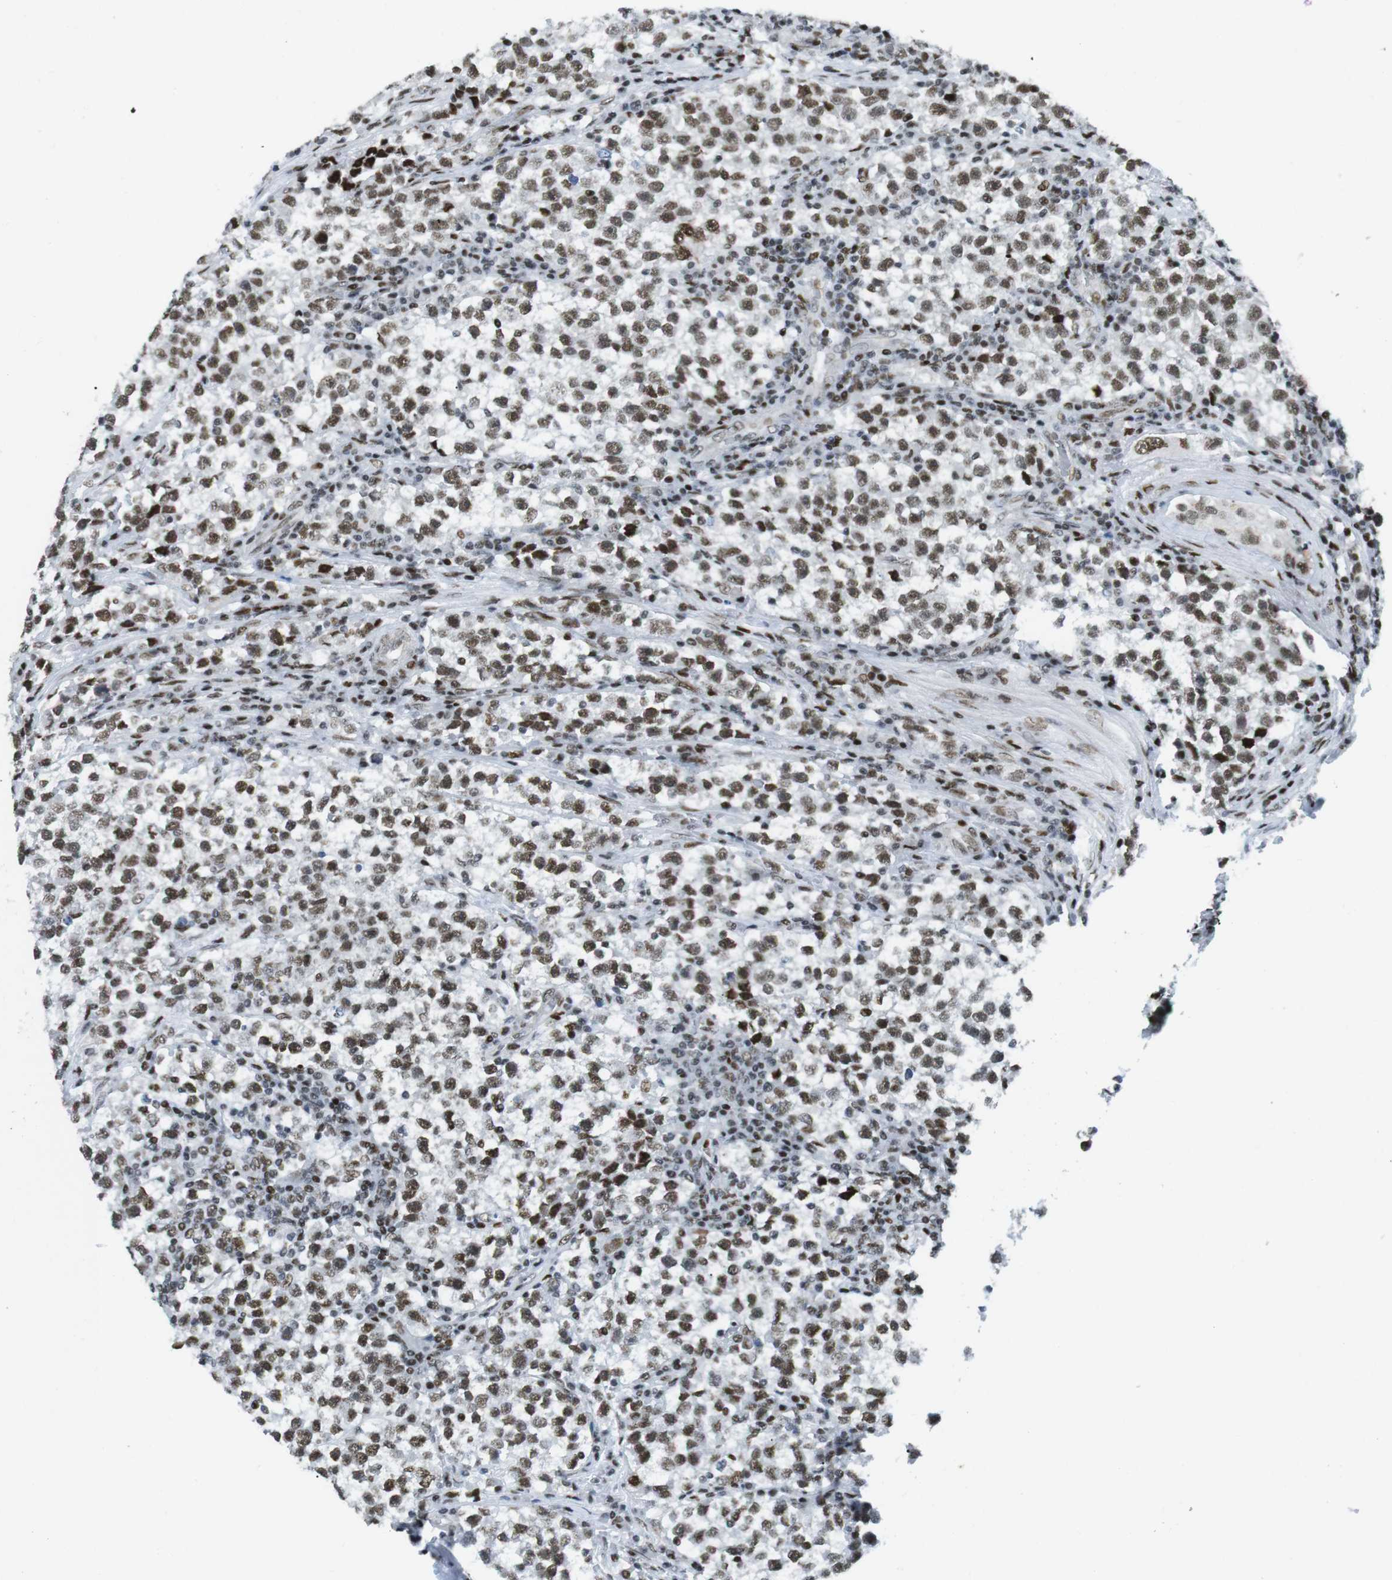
{"staining": {"intensity": "moderate", "quantity": ">75%", "location": "nuclear"}, "tissue": "testis cancer", "cell_type": "Tumor cells", "image_type": "cancer", "snomed": [{"axis": "morphology", "description": "Seminoma, NOS"}, {"axis": "topography", "description": "Testis"}], "caption": "DAB immunohistochemical staining of testis seminoma shows moderate nuclear protein staining in about >75% of tumor cells.", "gene": "ARID1A", "patient": {"sex": "male", "age": 22}}